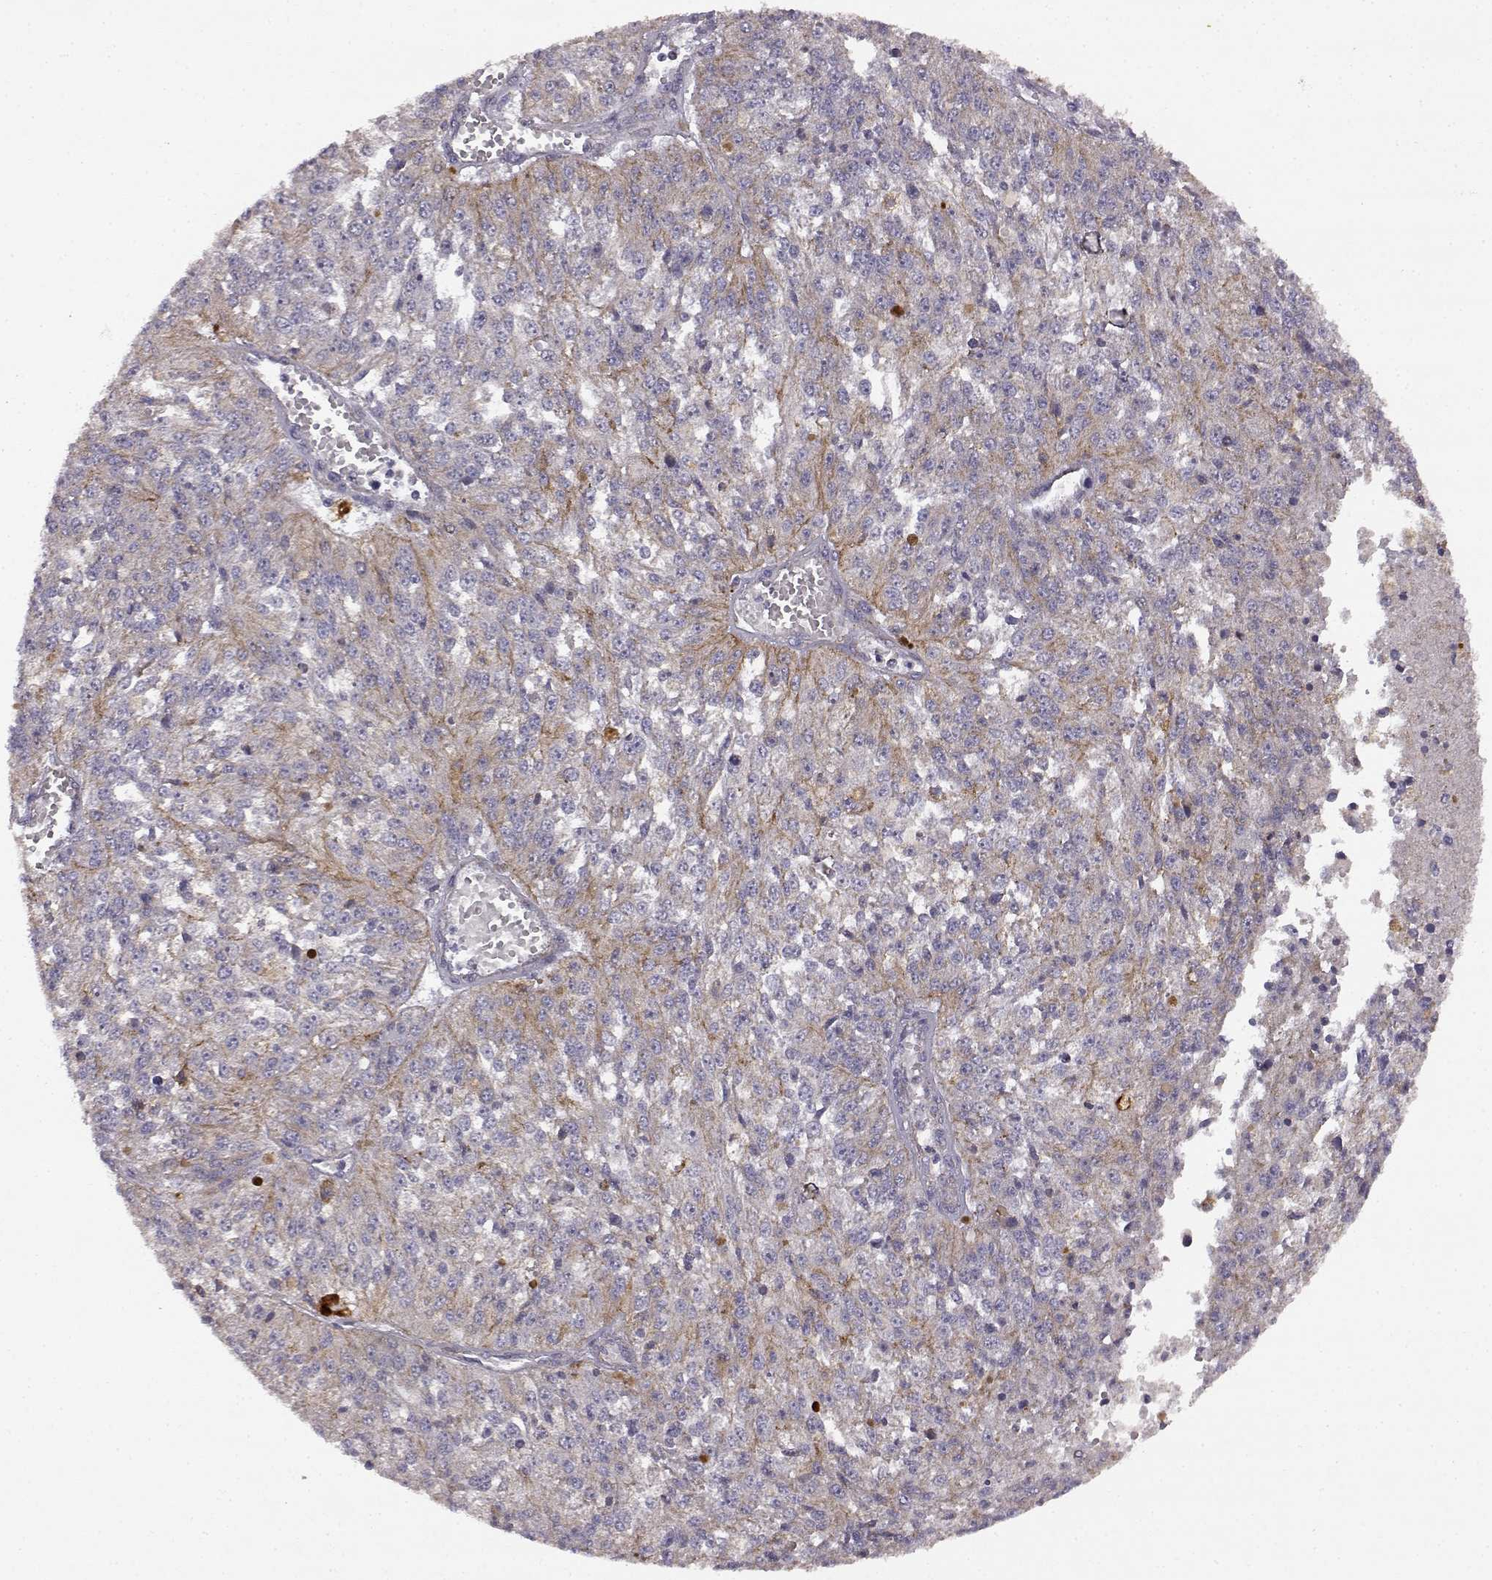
{"staining": {"intensity": "weak", "quantity": "<25%", "location": "cytoplasmic/membranous"}, "tissue": "melanoma", "cell_type": "Tumor cells", "image_type": "cancer", "snomed": [{"axis": "morphology", "description": "Malignant melanoma, Metastatic site"}, {"axis": "topography", "description": "Lymph node"}], "caption": "Protein analysis of malignant melanoma (metastatic site) reveals no significant staining in tumor cells.", "gene": "DDC", "patient": {"sex": "female", "age": 64}}